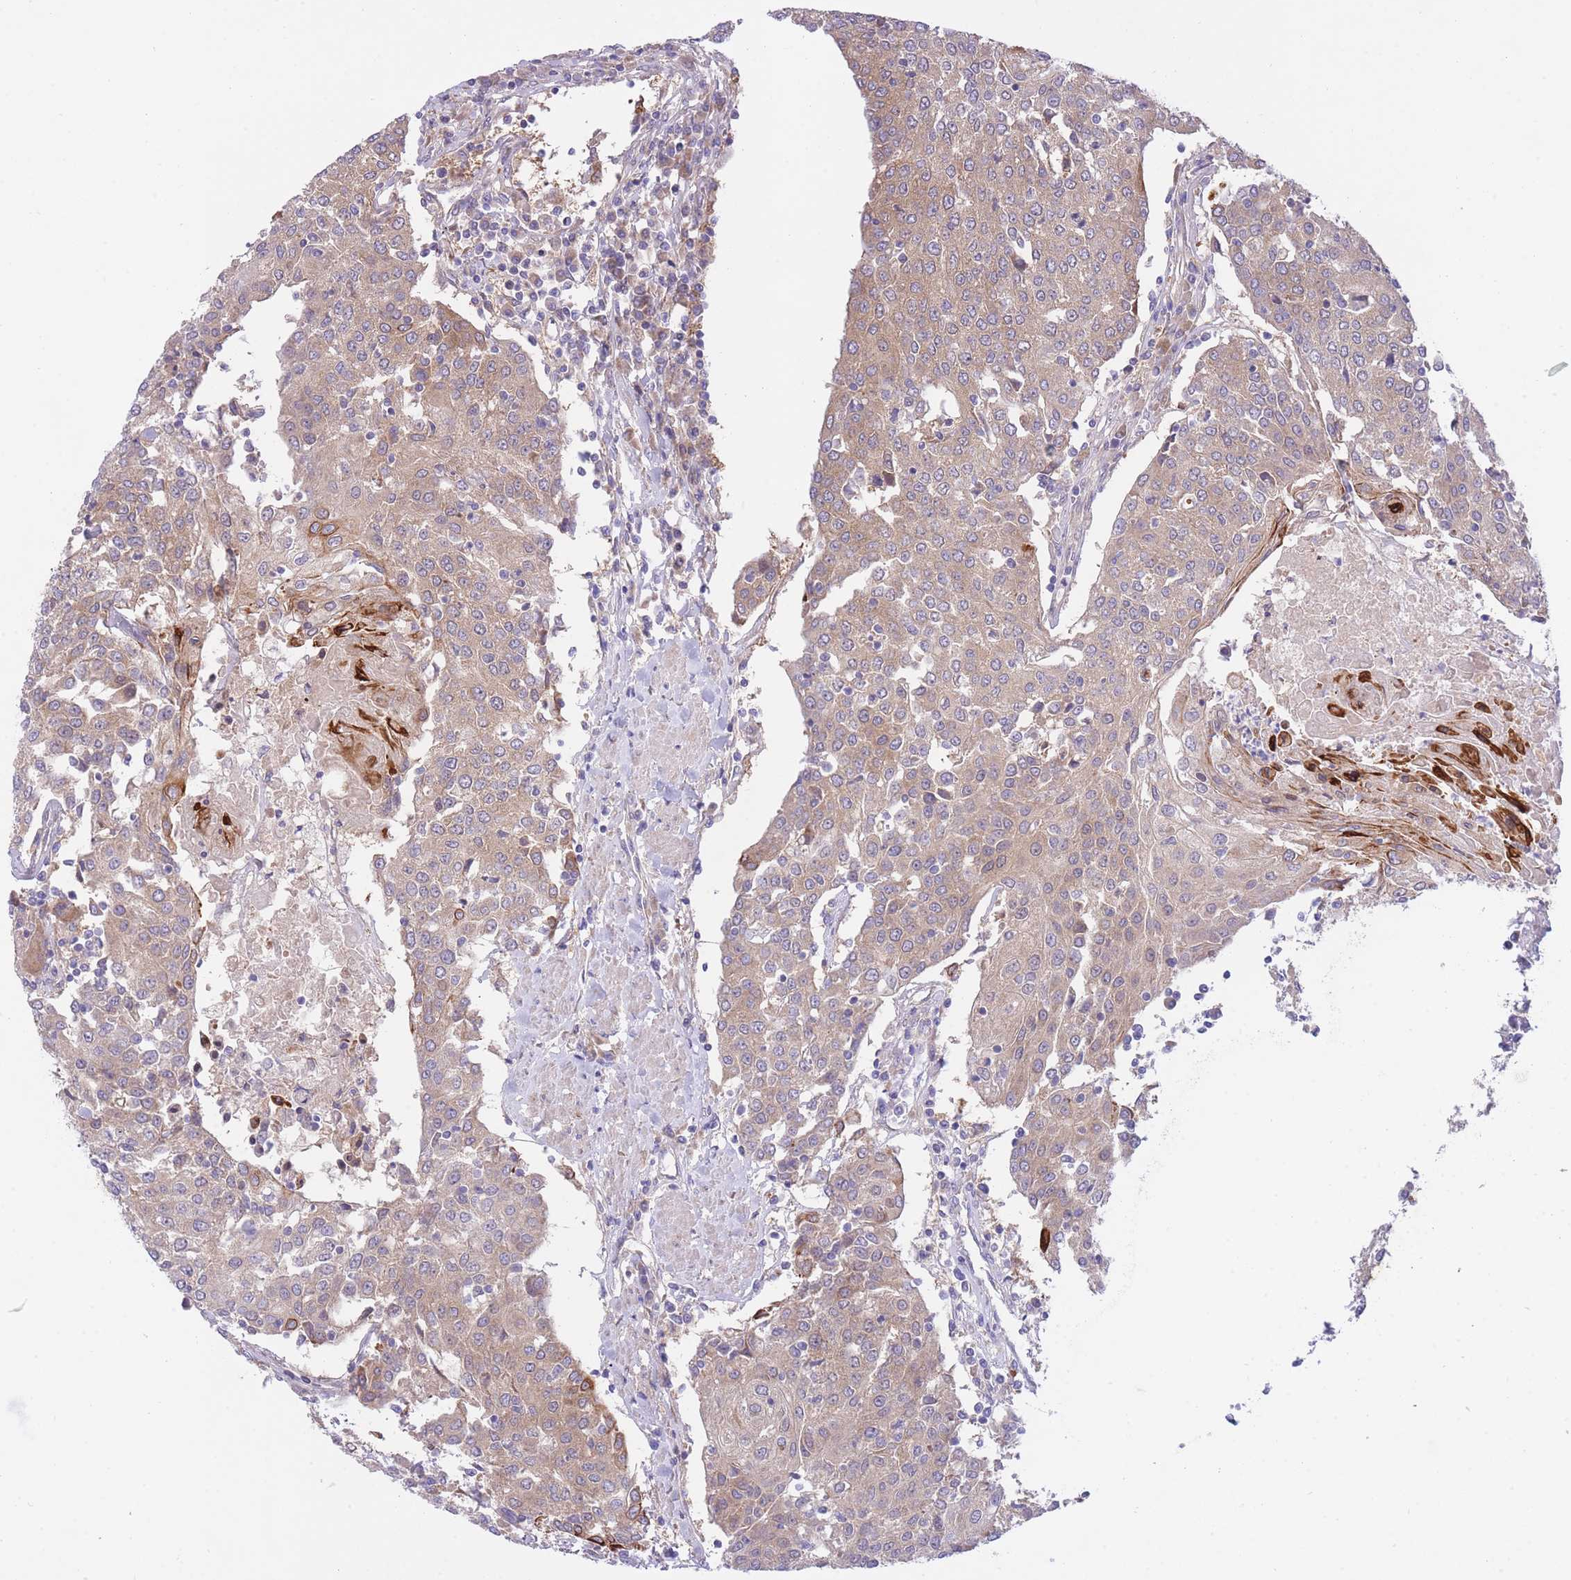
{"staining": {"intensity": "weak", "quantity": ">75%", "location": "cytoplasmic/membranous"}, "tissue": "urothelial cancer", "cell_type": "Tumor cells", "image_type": "cancer", "snomed": [{"axis": "morphology", "description": "Urothelial carcinoma, High grade"}, {"axis": "topography", "description": "Urinary bladder"}], "caption": "Human high-grade urothelial carcinoma stained with a brown dye displays weak cytoplasmic/membranous positive positivity in about >75% of tumor cells.", "gene": "CHAC1", "patient": {"sex": "female", "age": 85}}